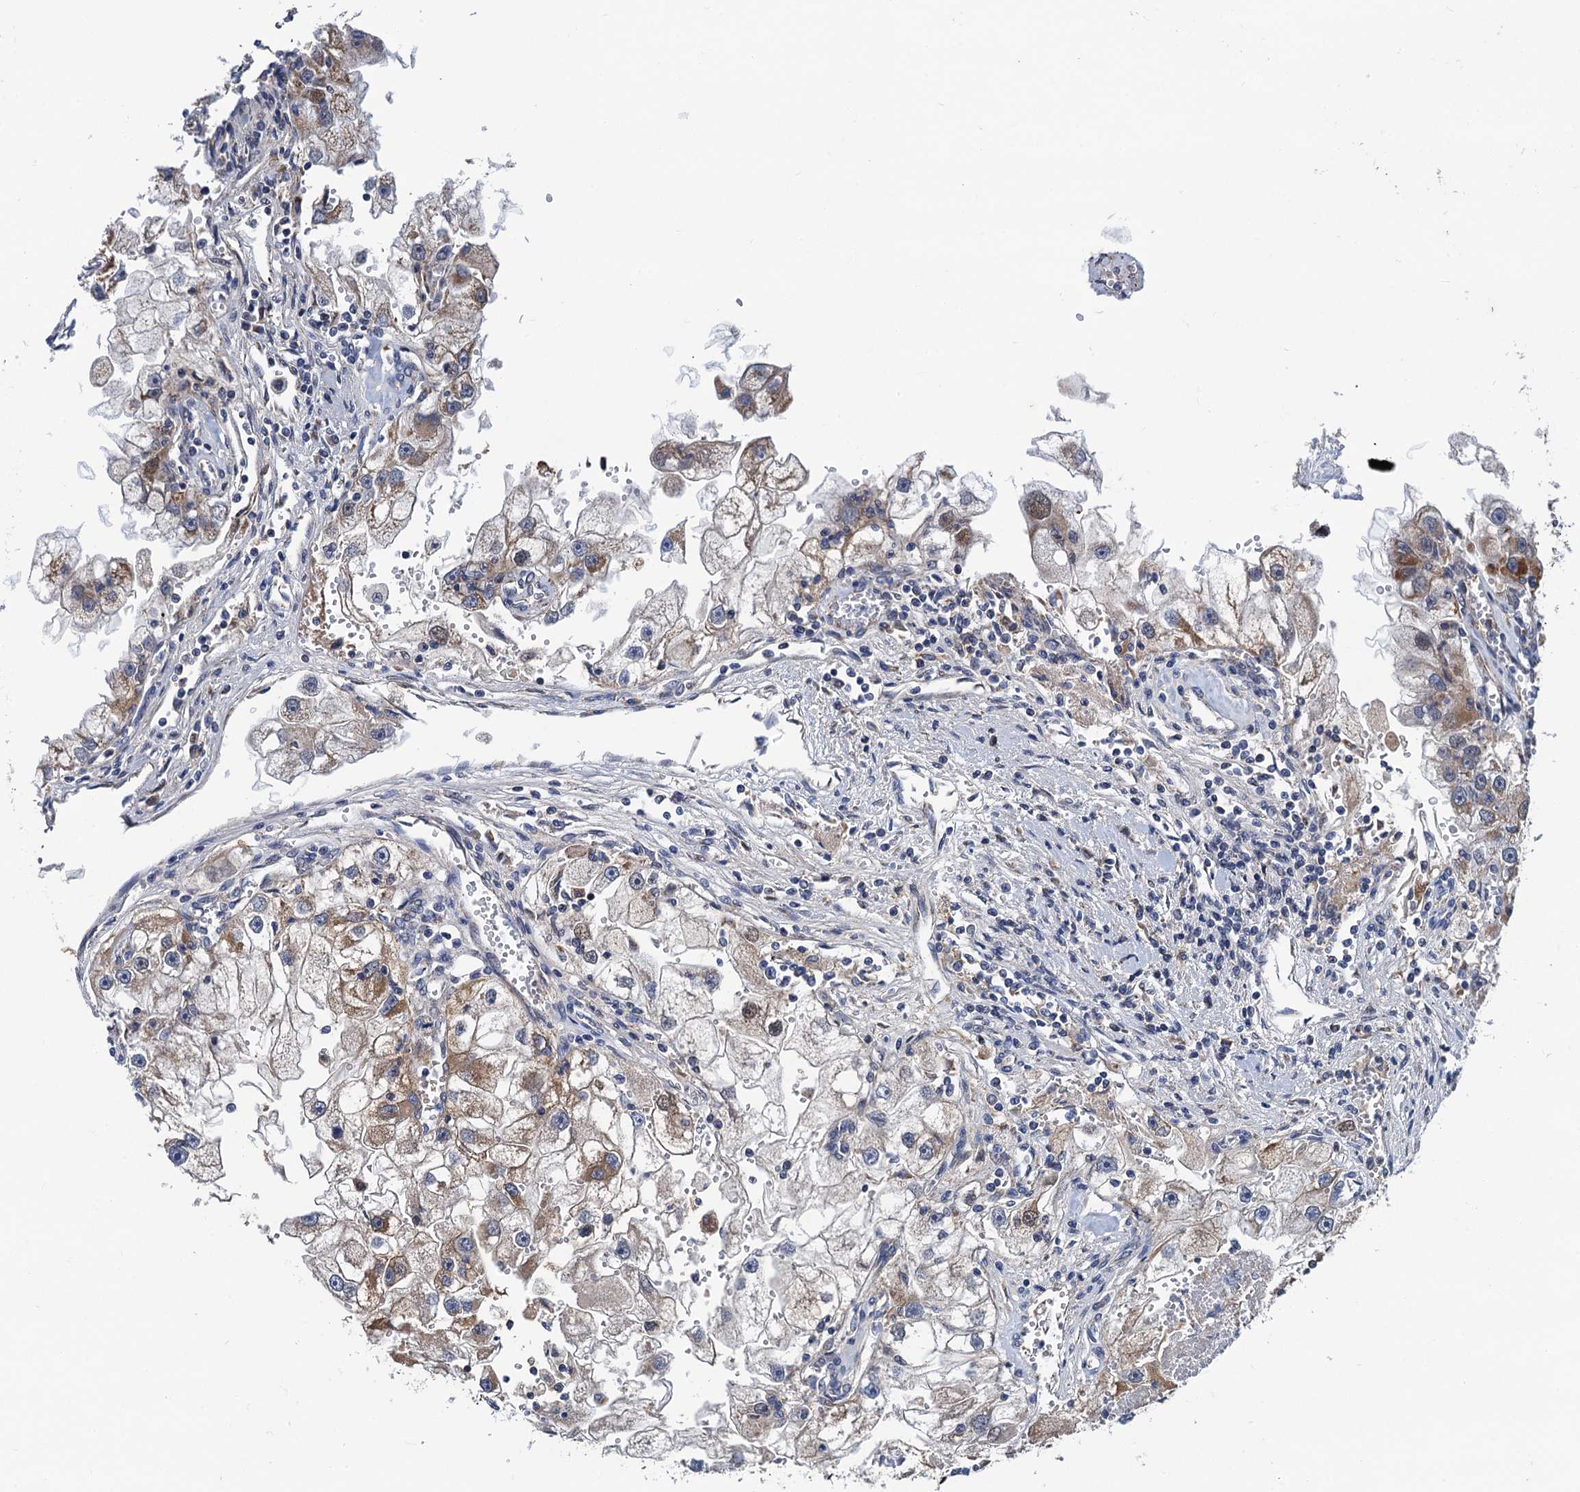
{"staining": {"intensity": "moderate", "quantity": "25%-75%", "location": "cytoplasmic/membranous"}, "tissue": "renal cancer", "cell_type": "Tumor cells", "image_type": "cancer", "snomed": [{"axis": "morphology", "description": "Adenocarcinoma, NOS"}, {"axis": "topography", "description": "Kidney"}], "caption": "Protein expression analysis of renal cancer (adenocarcinoma) exhibits moderate cytoplasmic/membranous staining in about 25%-75% of tumor cells.", "gene": "PTCD3", "patient": {"sex": "male", "age": 63}}